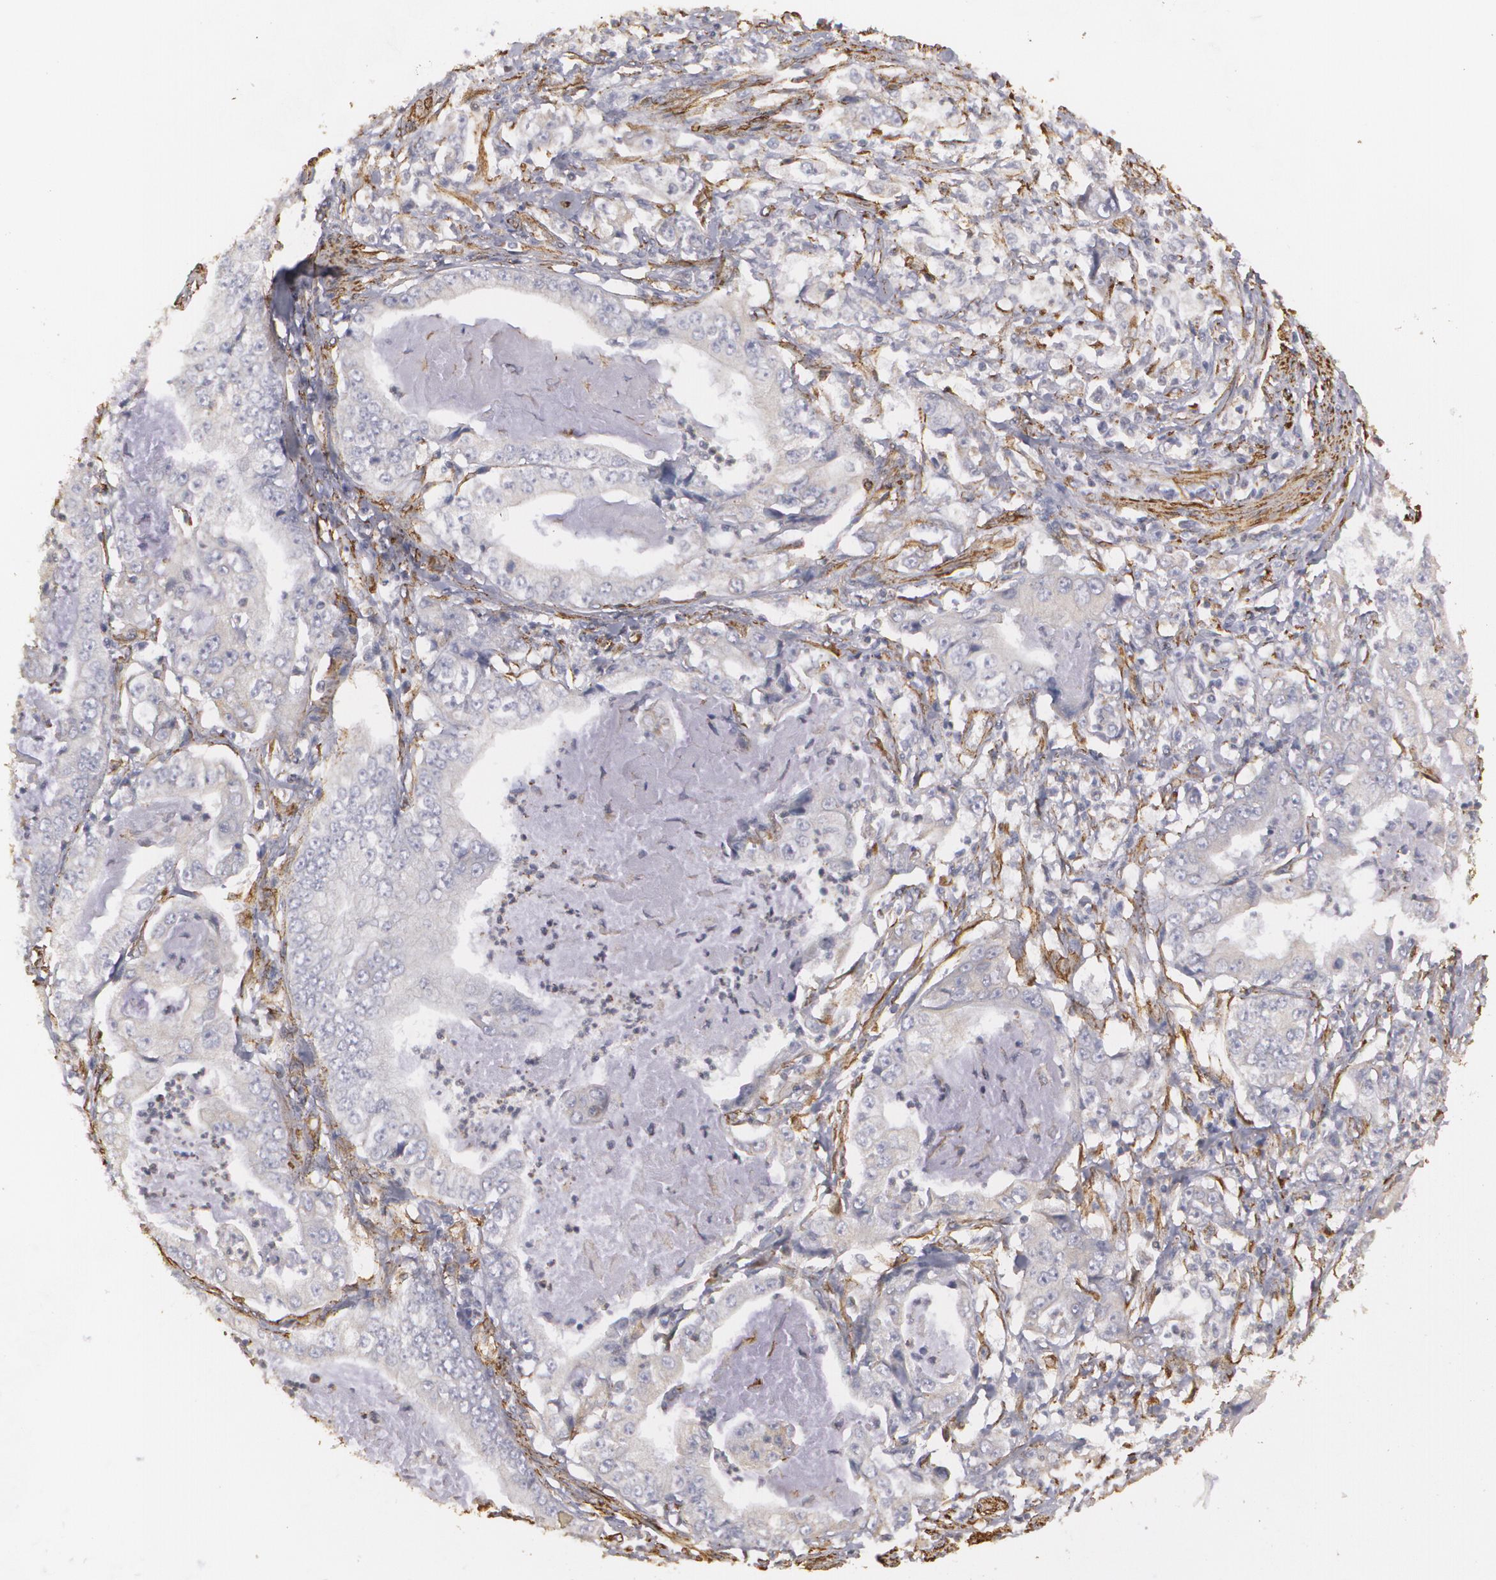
{"staining": {"intensity": "negative", "quantity": "none", "location": "none"}, "tissue": "stomach cancer", "cell_type": "Tumor cells", "image_type": "cancer", "snomed": [{"axis": "morphology", "description": "Adenocarcinoma, NOS"}, {"axis": "topography", "description": "Pancreas"}, {"axis": "topography", "description": "Stomach, upper"}], "caption": "A high-resolution micrograph shows immunohistochemistry staining of adenocarcinoma (stomach), which reveals no significant staining in tumor cells.", "gene": "CYB5R3", "patient": {"sex": "male", "age": 77}}